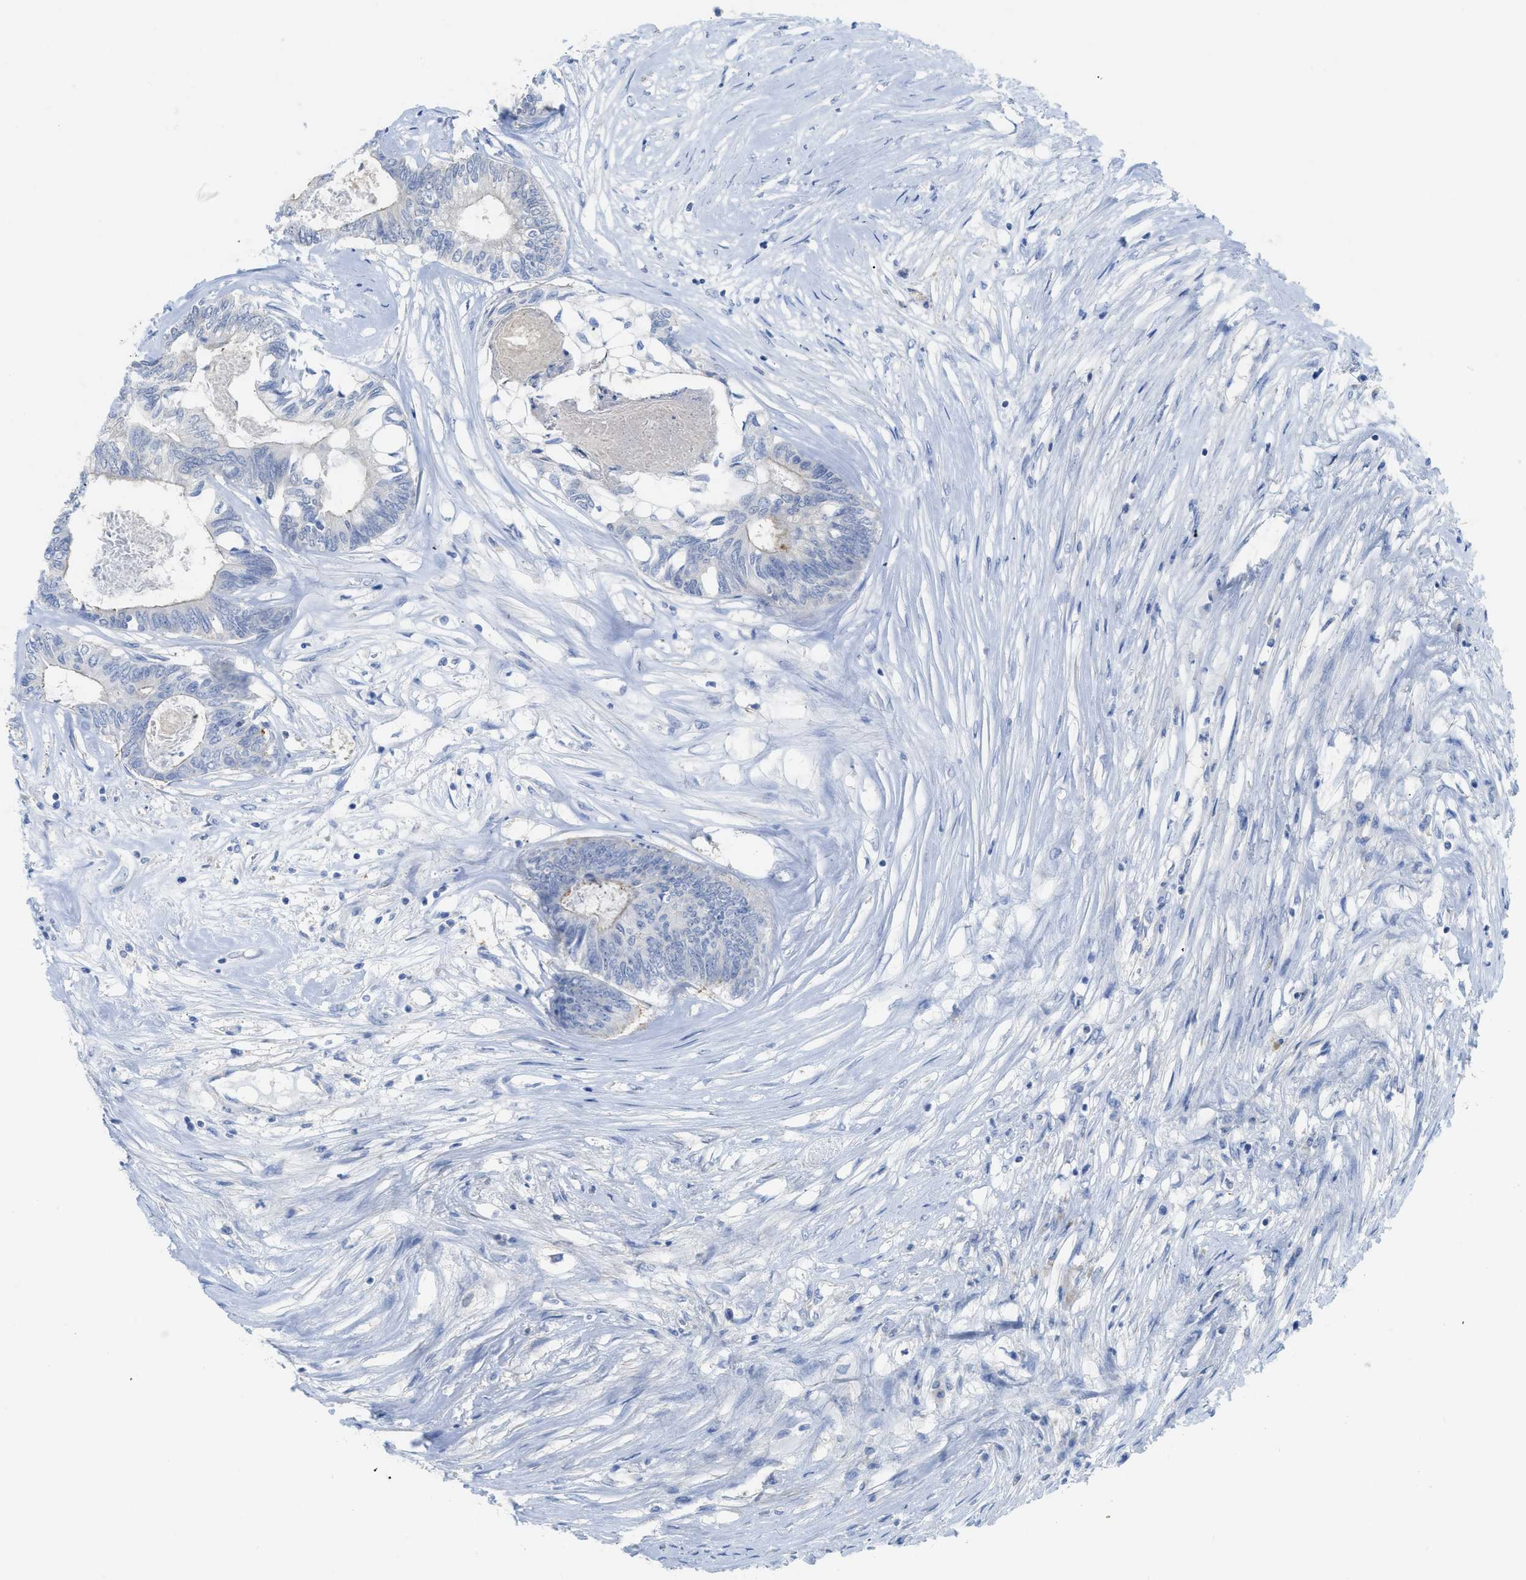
{"staining": {"intensity": "negative", "quantity": "none", "location": "none"}, "tissue": "colorectal cancer", "cell_type": "Tumor cells", "image_type": "cancer", "snomed": [{"axis": "morphology", "description": "Adenocarcinoma, NOS"}, {"axis": "topography", "description": "Rectum"}], "caption": "This is a micrograph of IHC staining of colorectal cancer (adenocarcinoma), which shows no expression in tumor cells. The staining was performed using DAB to visualize the protein expression in brown, while the nuclei were stained in blue with hematoxylin (Magnification: 20x).", "gene": "MYL3", "patient": {"sex": "male", "age": 63}}